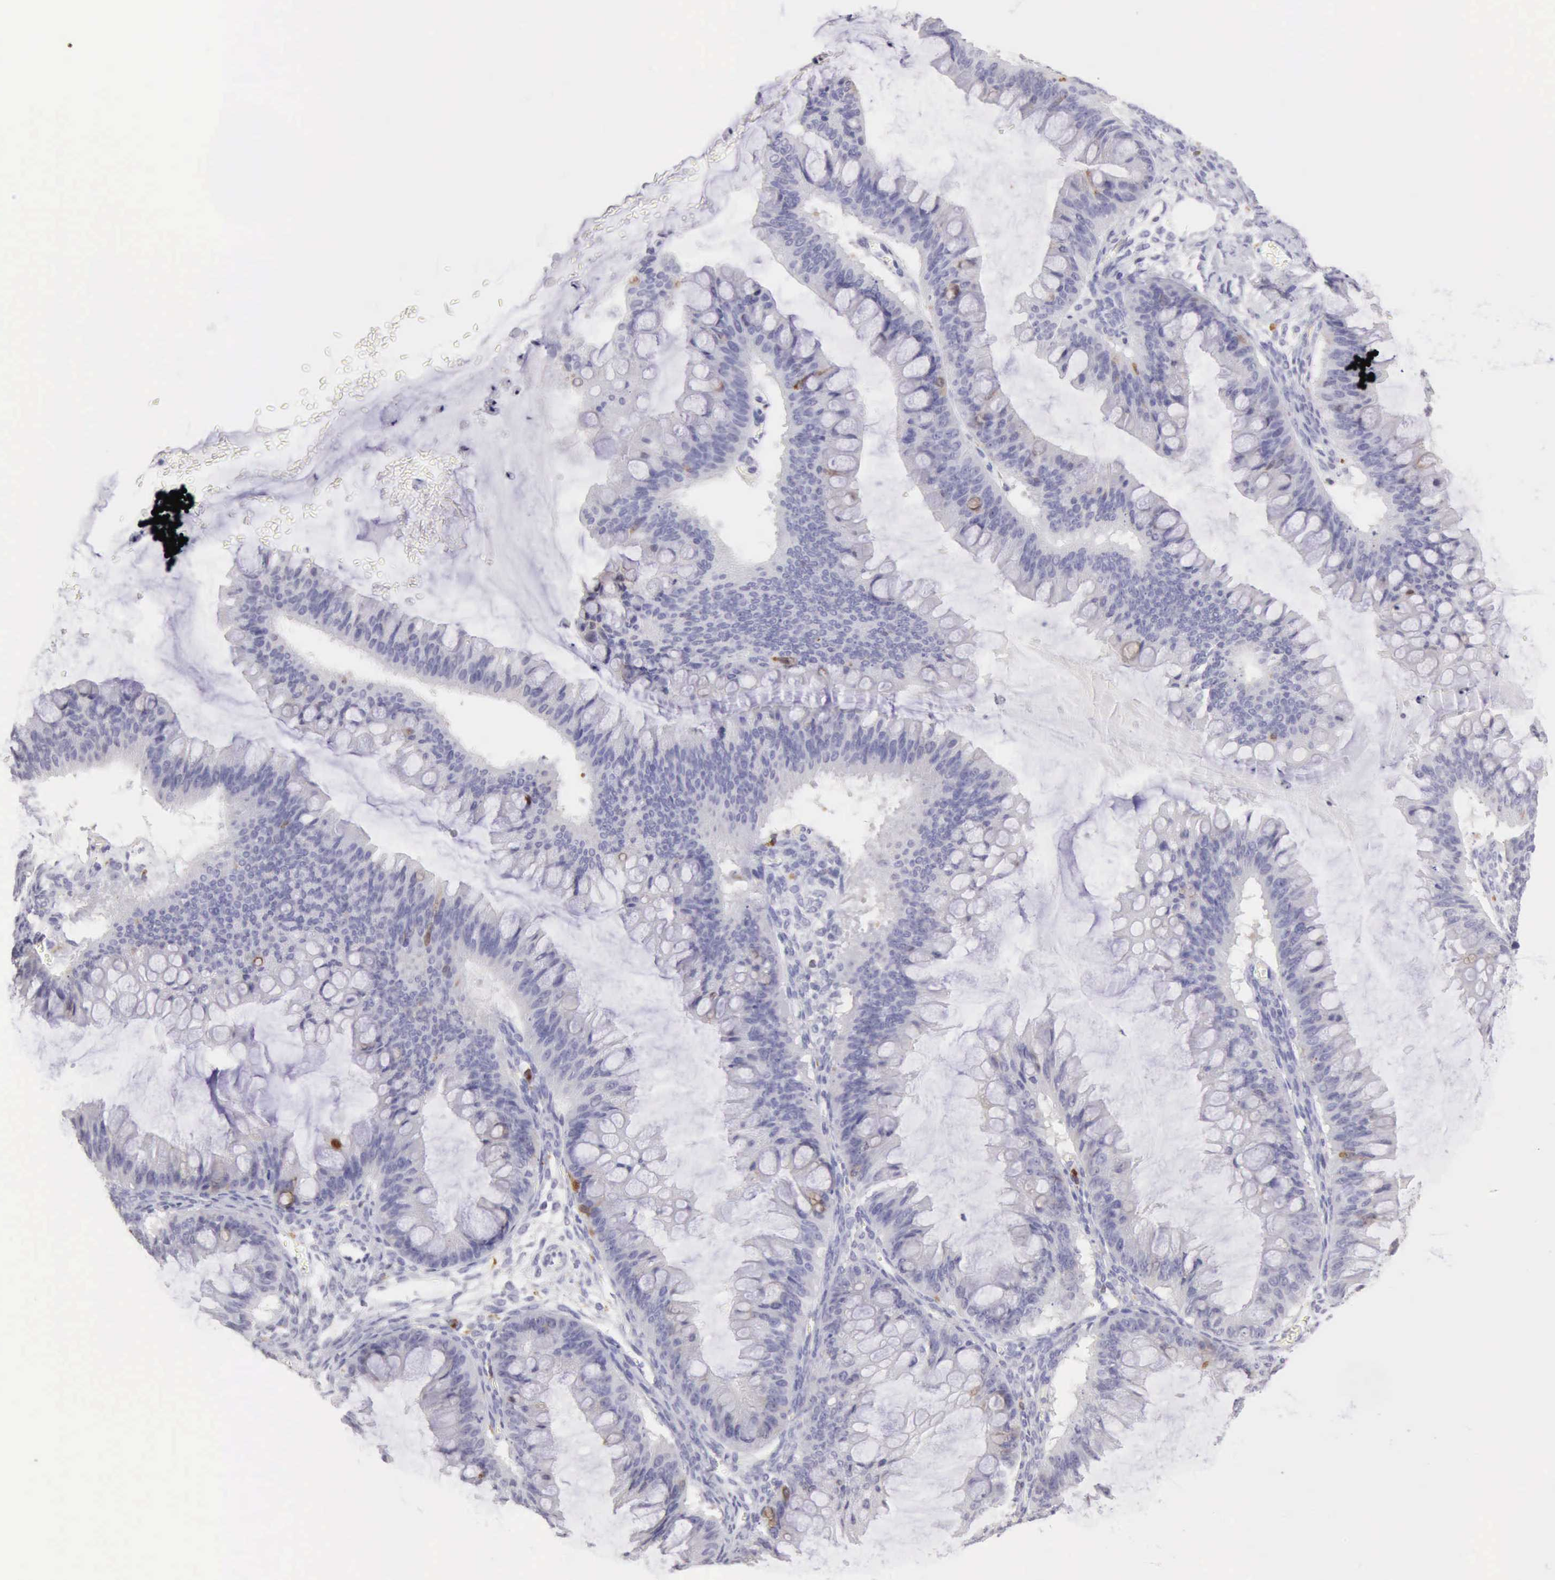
{"staining": {"intensity": "weak", "quantity": "<25%", "location": "cytoplasmic/membranous"}, "tissue": "ovarian cancer", "cell_type": "Tumor cells", "image_type": "cancer", "snomed": [{"axis": "morphology", "description": "Cystadenocarcinoma, mucinous, NOS"}, {"axis": "topography", "description": "Ovary"}], "caption": "Immunohistochemical staining of ovarian cancer demonstrates no significant positivity in tumor cells.", "gene": "RNASE1", "patient": {"sex": "female", "age": 73}}